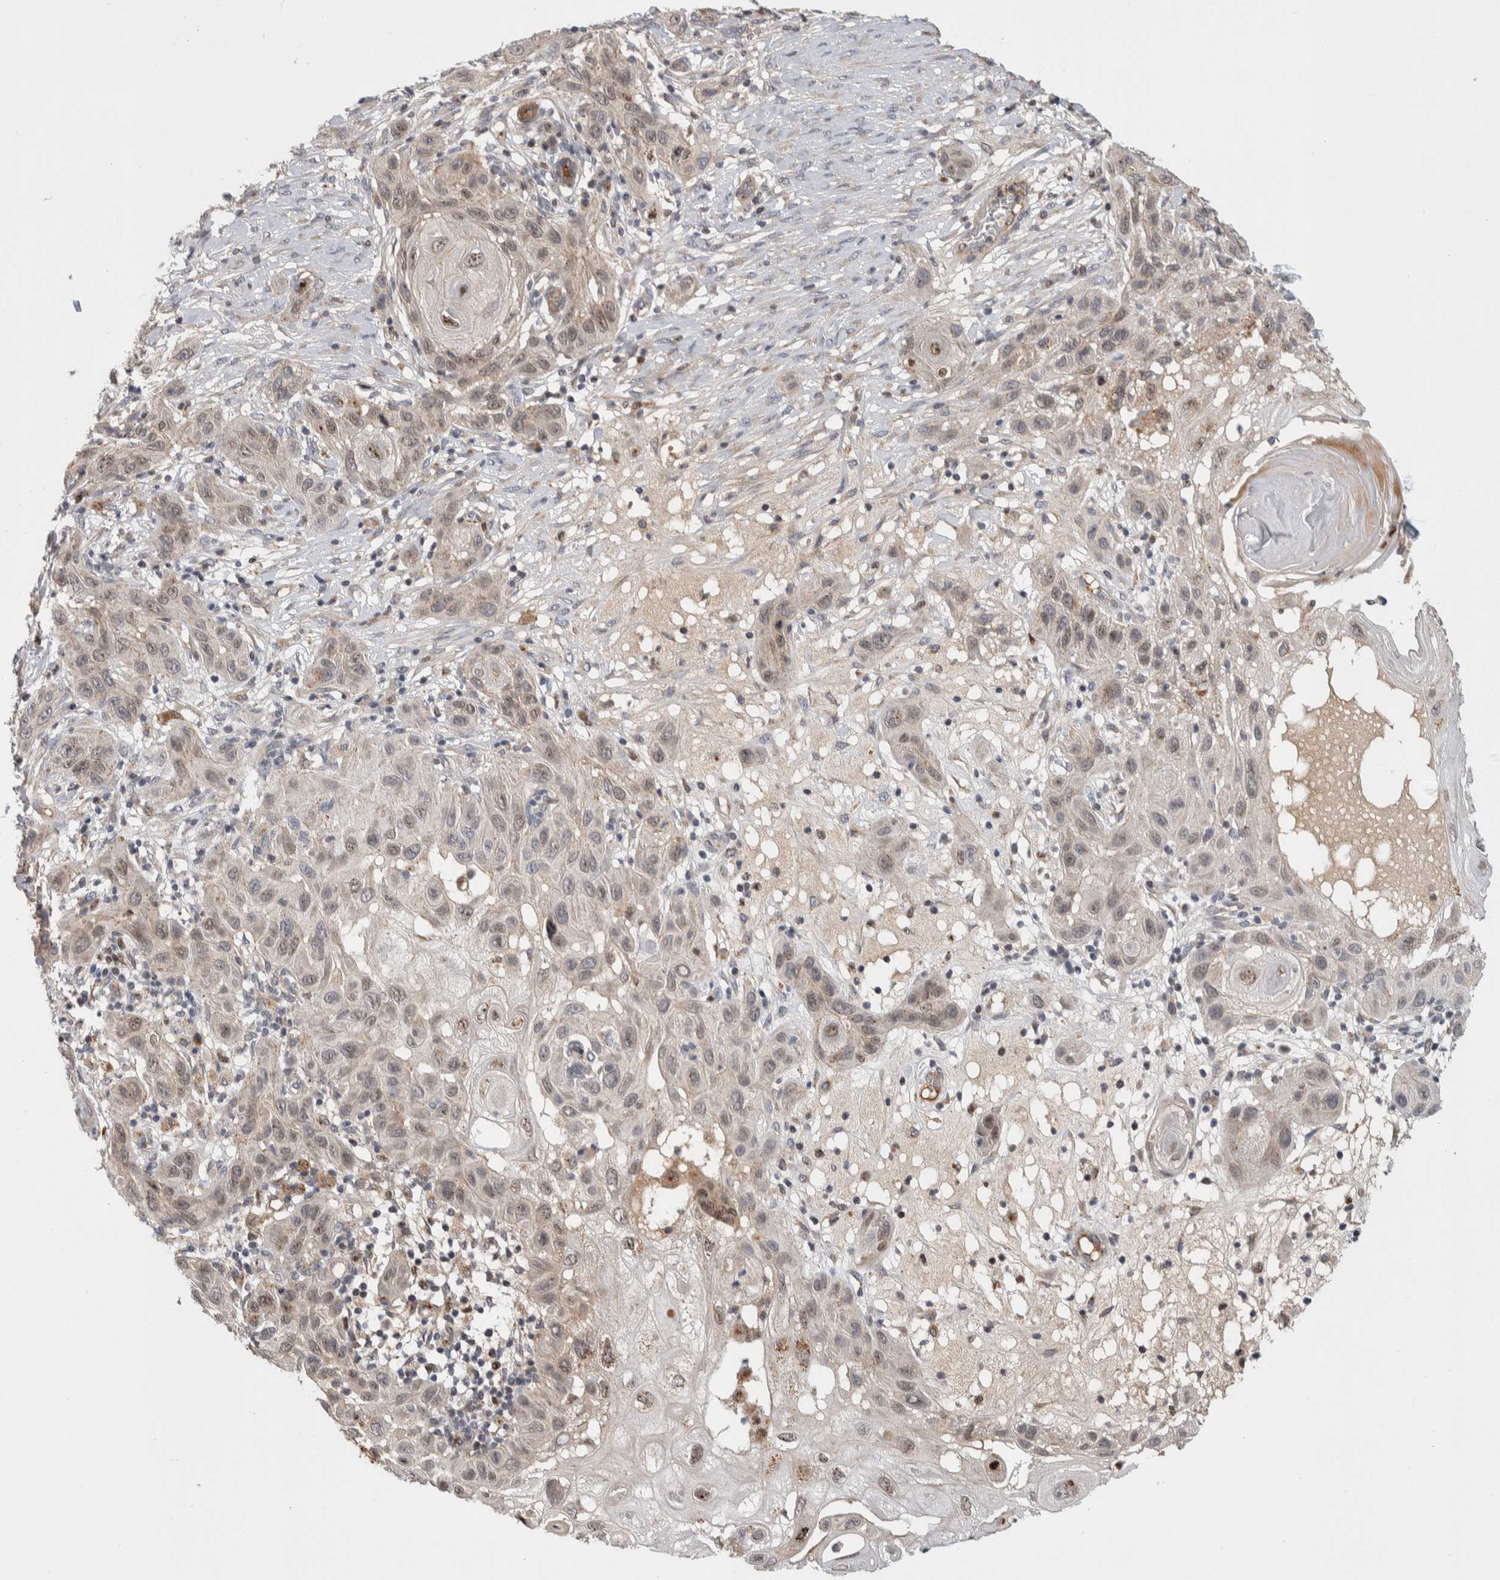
{"staining": {"intensity": "weak", "quantity": "25%-75%", "location": "cytoplasmic/membranous"}, "tissue": "skin cancer", "cell_type": "Tumor cells", "image_type": "cancer", "snomed": [{"axis": "morphology", "description": "Squamous cell carcinoma, NOS"}, {"axis": "topography", "description": "Skin"}], "caption": "Weak cytoplasmic/membranous expression is present in about 25%-75% of tumor cells in skin cancer.", "gene": "MSL1", "patient": {"sex": "female", "age": 96}}